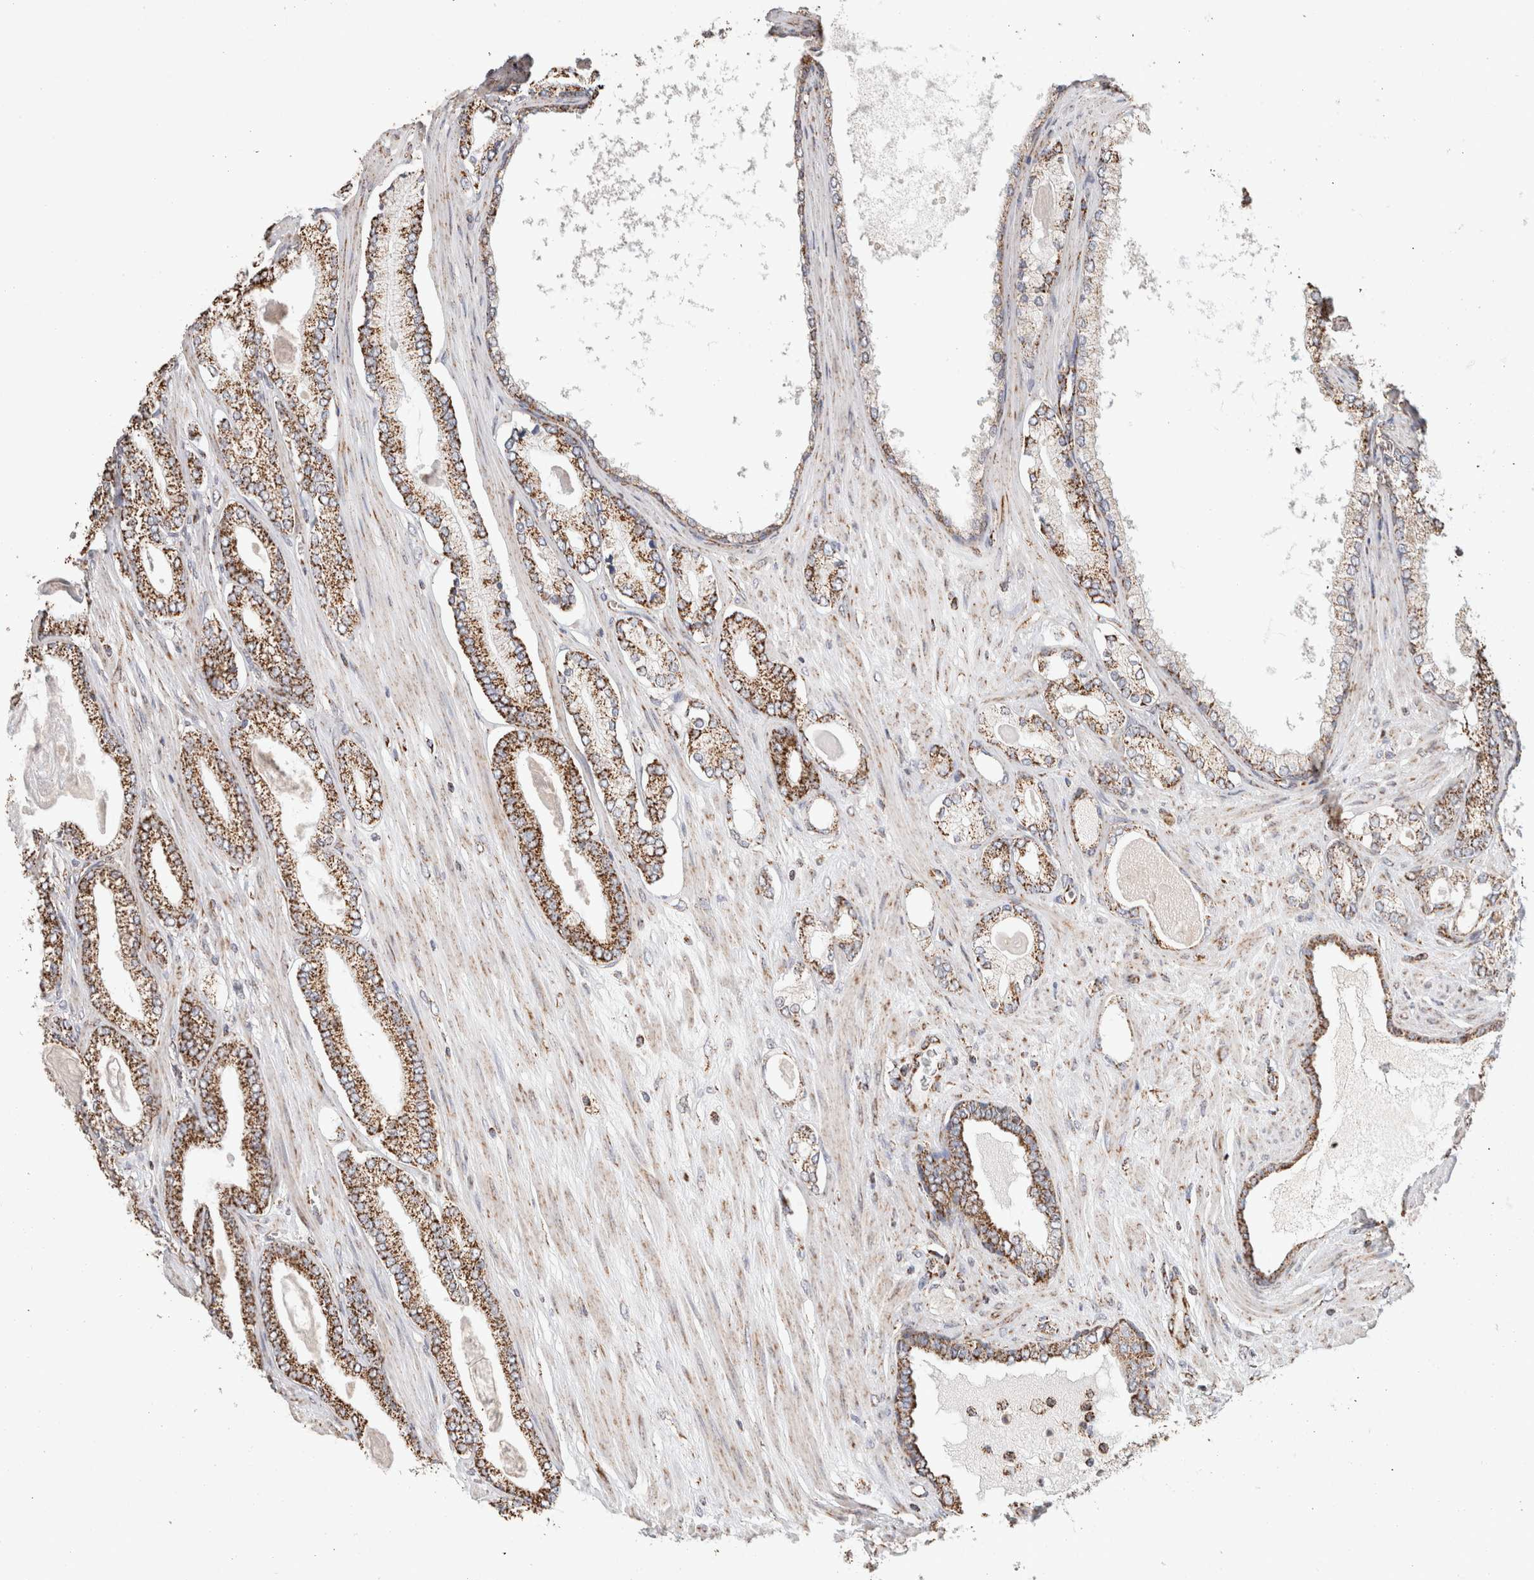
{"staining": {"intensity": "moderate", "quantity": ">75%", "location": "cytoplasmic/membranous"}, "tissue": "prostate cancer", "cell_type": "Tumor cells", "image_type": "cancer", "snomed": [{"axis": "morphology", "description": "Adenocarcinoma, Low grade"}, {"axis": "topography", "description": "Prostate"}], "caption": "Immunohistochemistry (IHC) of human prostate cancer reveals medium levels of moderate cytoplasmic/membranous expression in approximately >75% of tumor cells. The protein of interest is stained brown, and the nuclei are stained in blue (DAB (3,3'-diaminobenzidine) IHC with brightfield microscopy, high magnification).", "gene": "C1QBP", "patient": {"sex": "male", "age": 70}}